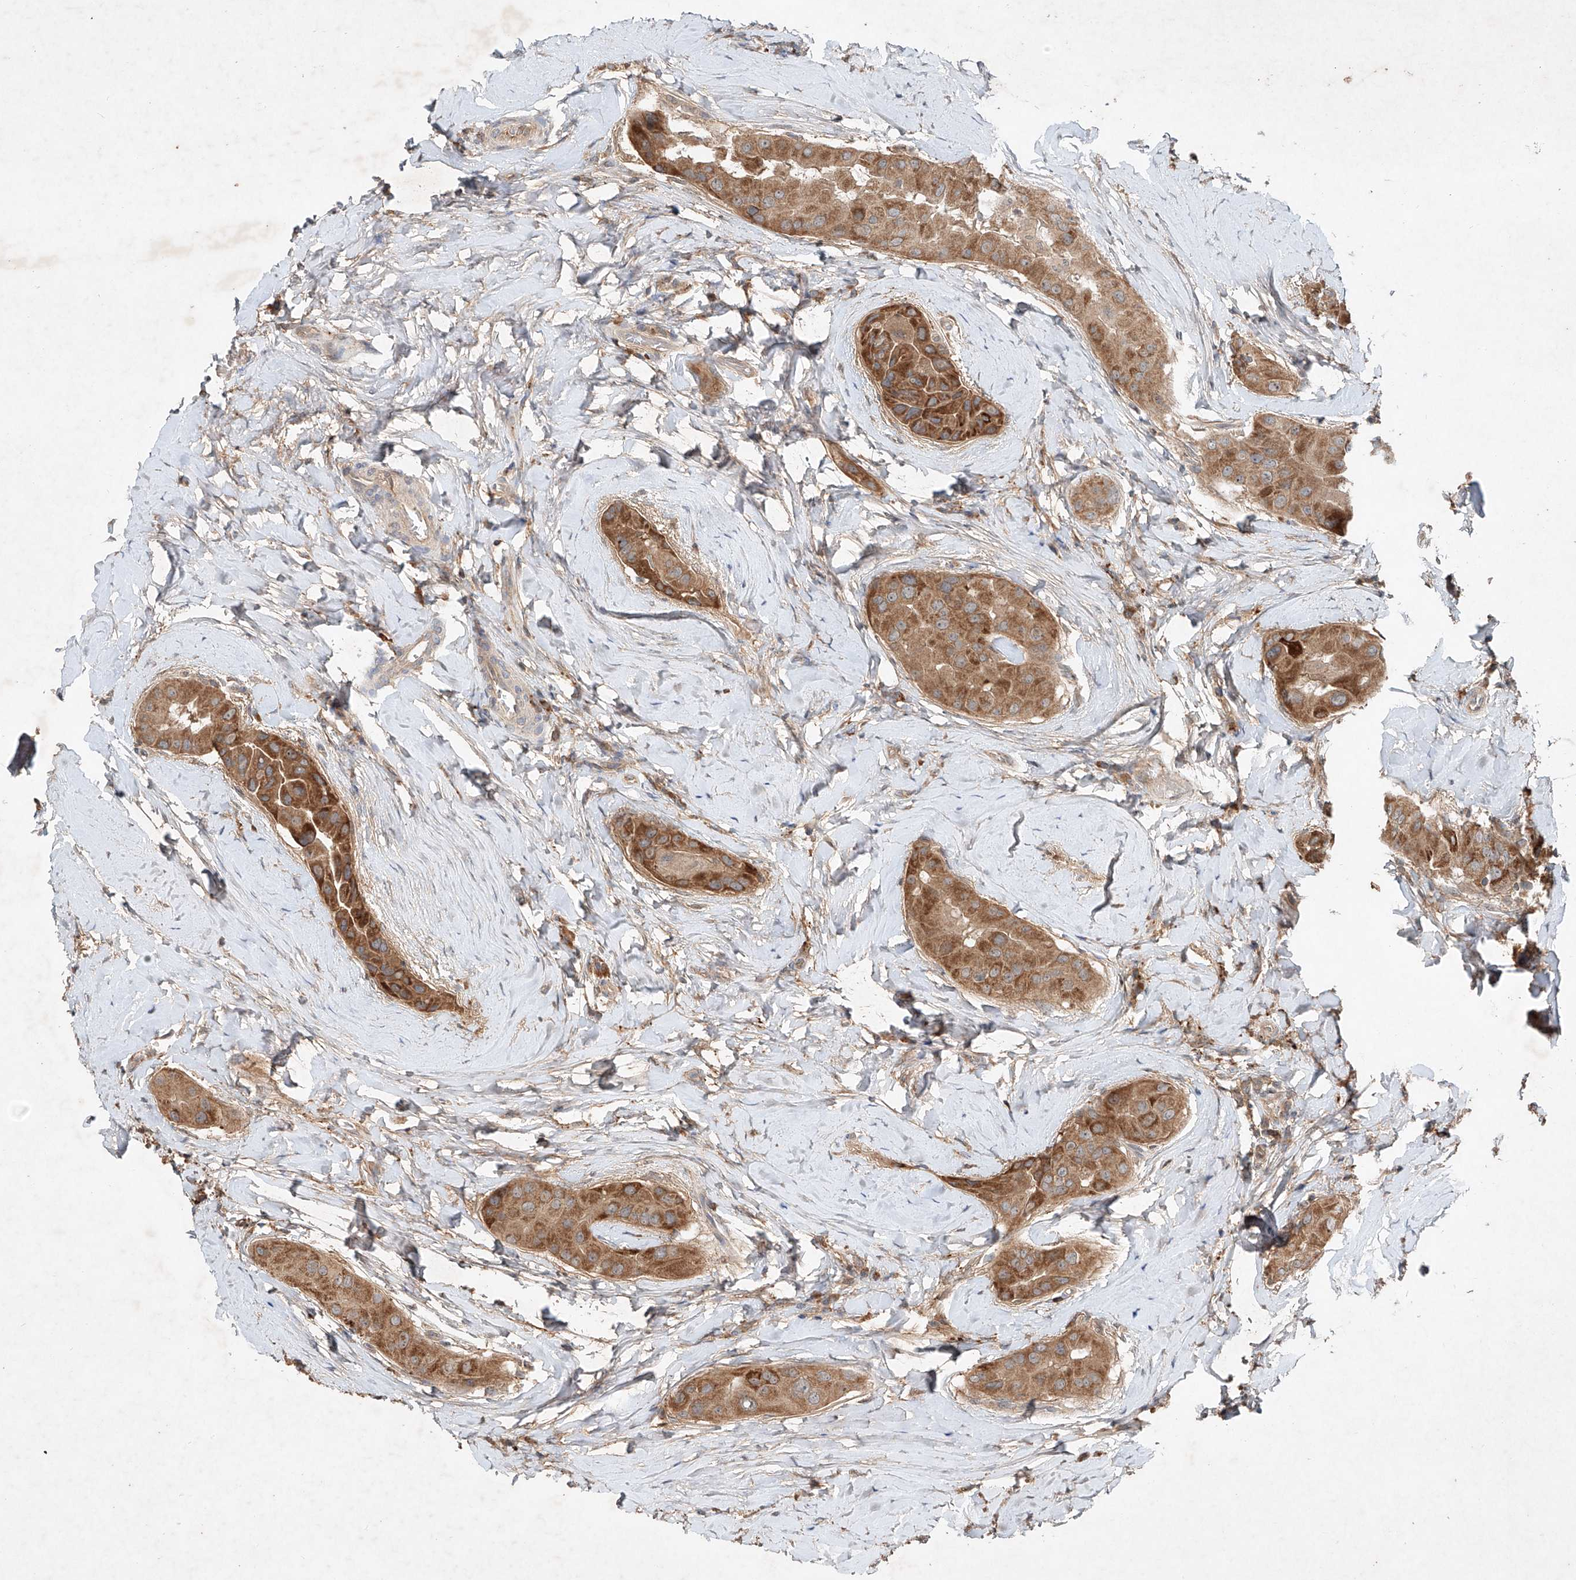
{"staining": {"intensity": "moderate", "quantity": ">75%", "location": "cytoplasmic/membranous"}, "tissue": "thyroid cancer", "cell_type": "Tumor cells", "image_type": "cancer", "snomed": [{"axis": "morphology", "description": "Papillary adenocarcinoma, NOS"}, {"axis": "topography", "description": "Thyroid gland"}], "caption": "Immunohistochemistry (IHC) staining of thyroid cancer, which reveals medium levels of moderate cytoplasmic/membranous expression in approximately >75% of tumor cells indicating moderate cytoplasmic/membranous protein staining. The staining was performed using DAB (3,3'-diaminobenzidine) (brown) for protein detection and nuclei were counterstained in hematoxylin (blue).", "gene": "IER5", "patient": {"sex": "male", "age": 33}}